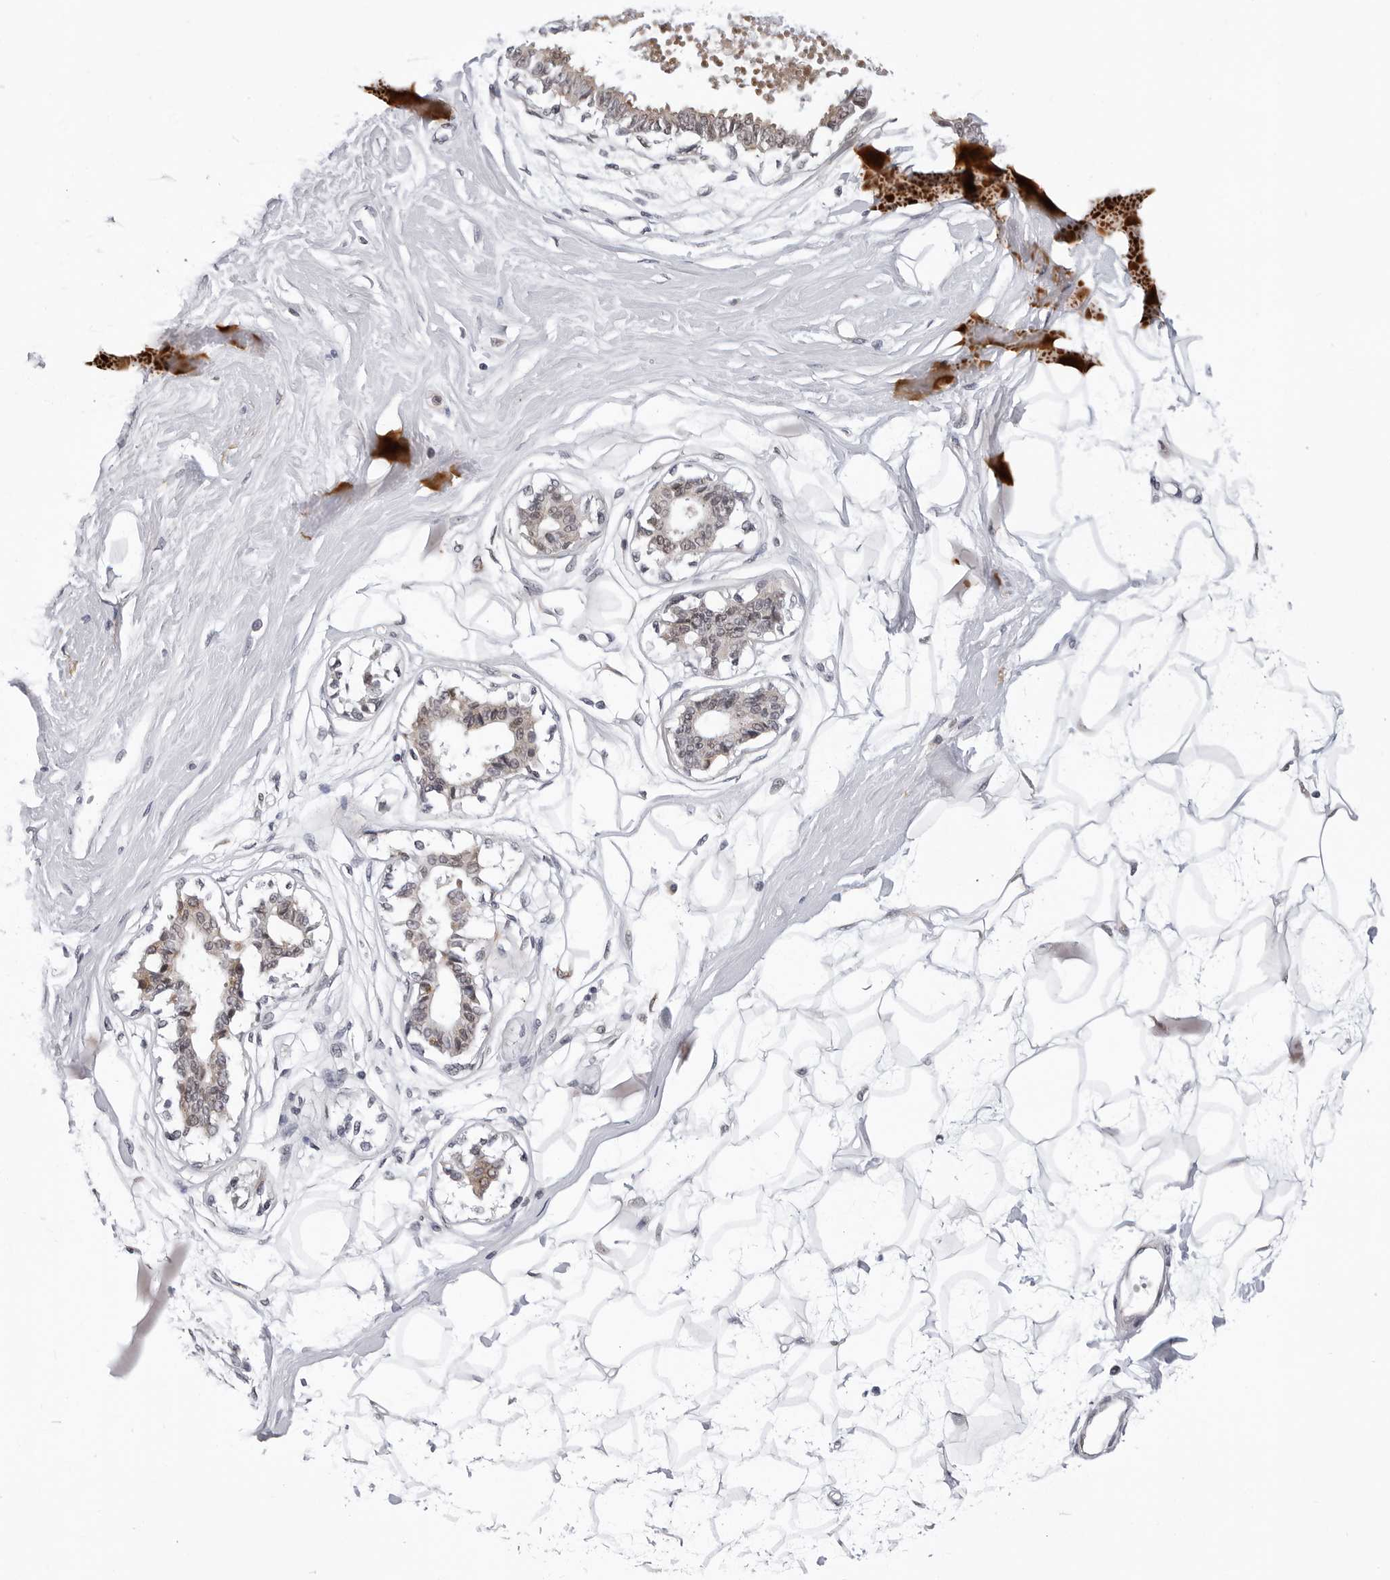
{"staining": {"intensity": "negative", "quantity": "none", "location": "none"}, "tissue": "breast", "cell_type": "Adipocytes", "image_type": "normal", "snomed": [{"axis": "morphology", "description": "Normal tissue, NOS"}, {"axis": "topography", "description": "Breast"}], "caption": "Adipocytes show no significant protein expression in unremarkable breast. The staining is performed using DAB brown chromogen with nuclei counter-stained in using hematoxylin.", "gene": "KIAA1614", "patient": {"sex": "female", "age": 45}}